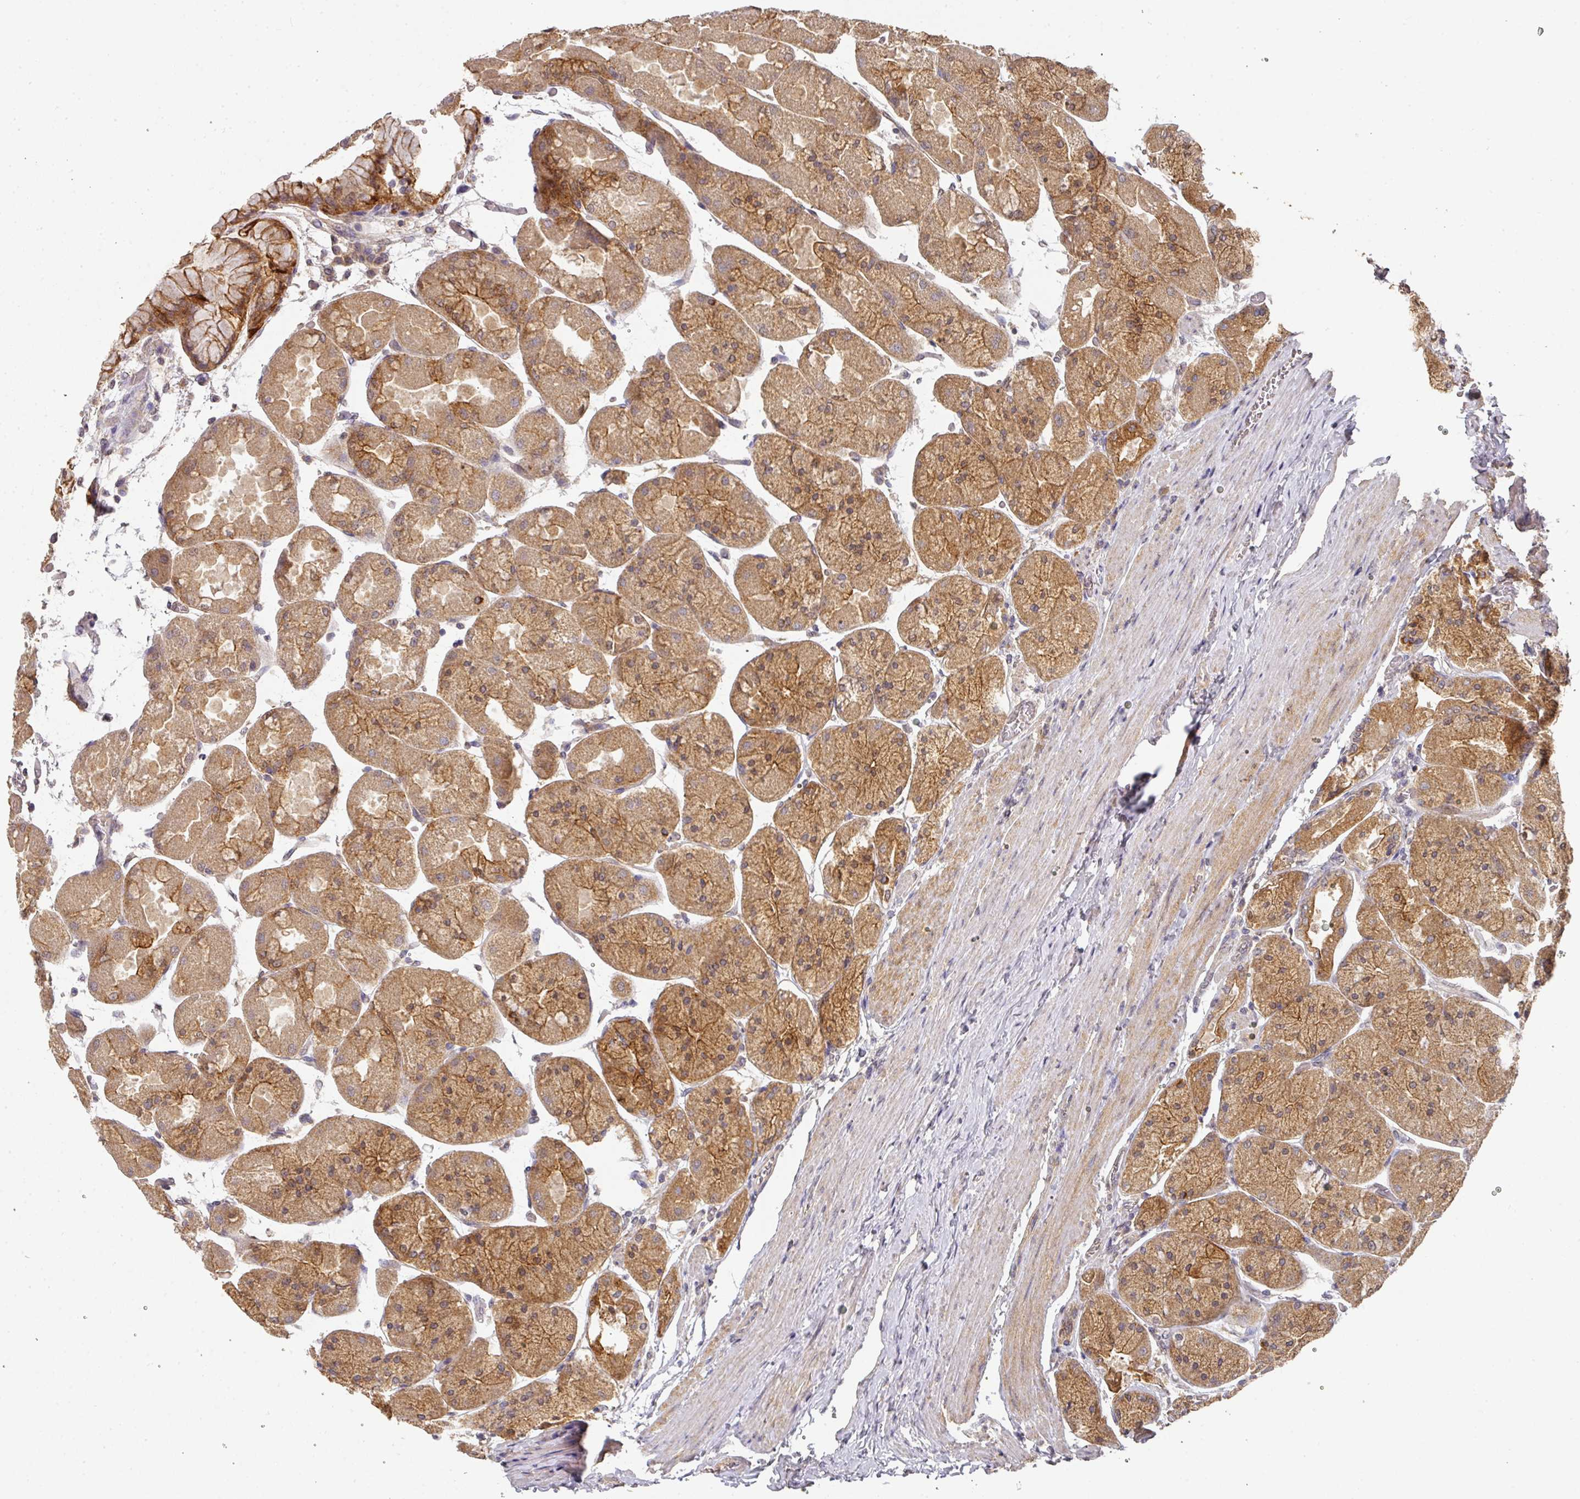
{"staining": {"intensity": "moderate", "quantity": ">75%", "location": "cytoplasmic/membranous"}, "tissue": "stomach", "cell_type": "Glandular cells", "image_type": "normal", "snomed": [{"axis": "morphology", "description": "Normal tissue, NOS"}, {"axis": "topography", "description": "Stomach"}], "caption": "About >75% of glandular cells in normal human stomach reveal moderate cytoplasmic/membranous protein expression as visualized by brown immunohistochemical staining.", "gene": "EXTL3", "patient": {"sex": "female", "age": 61}}